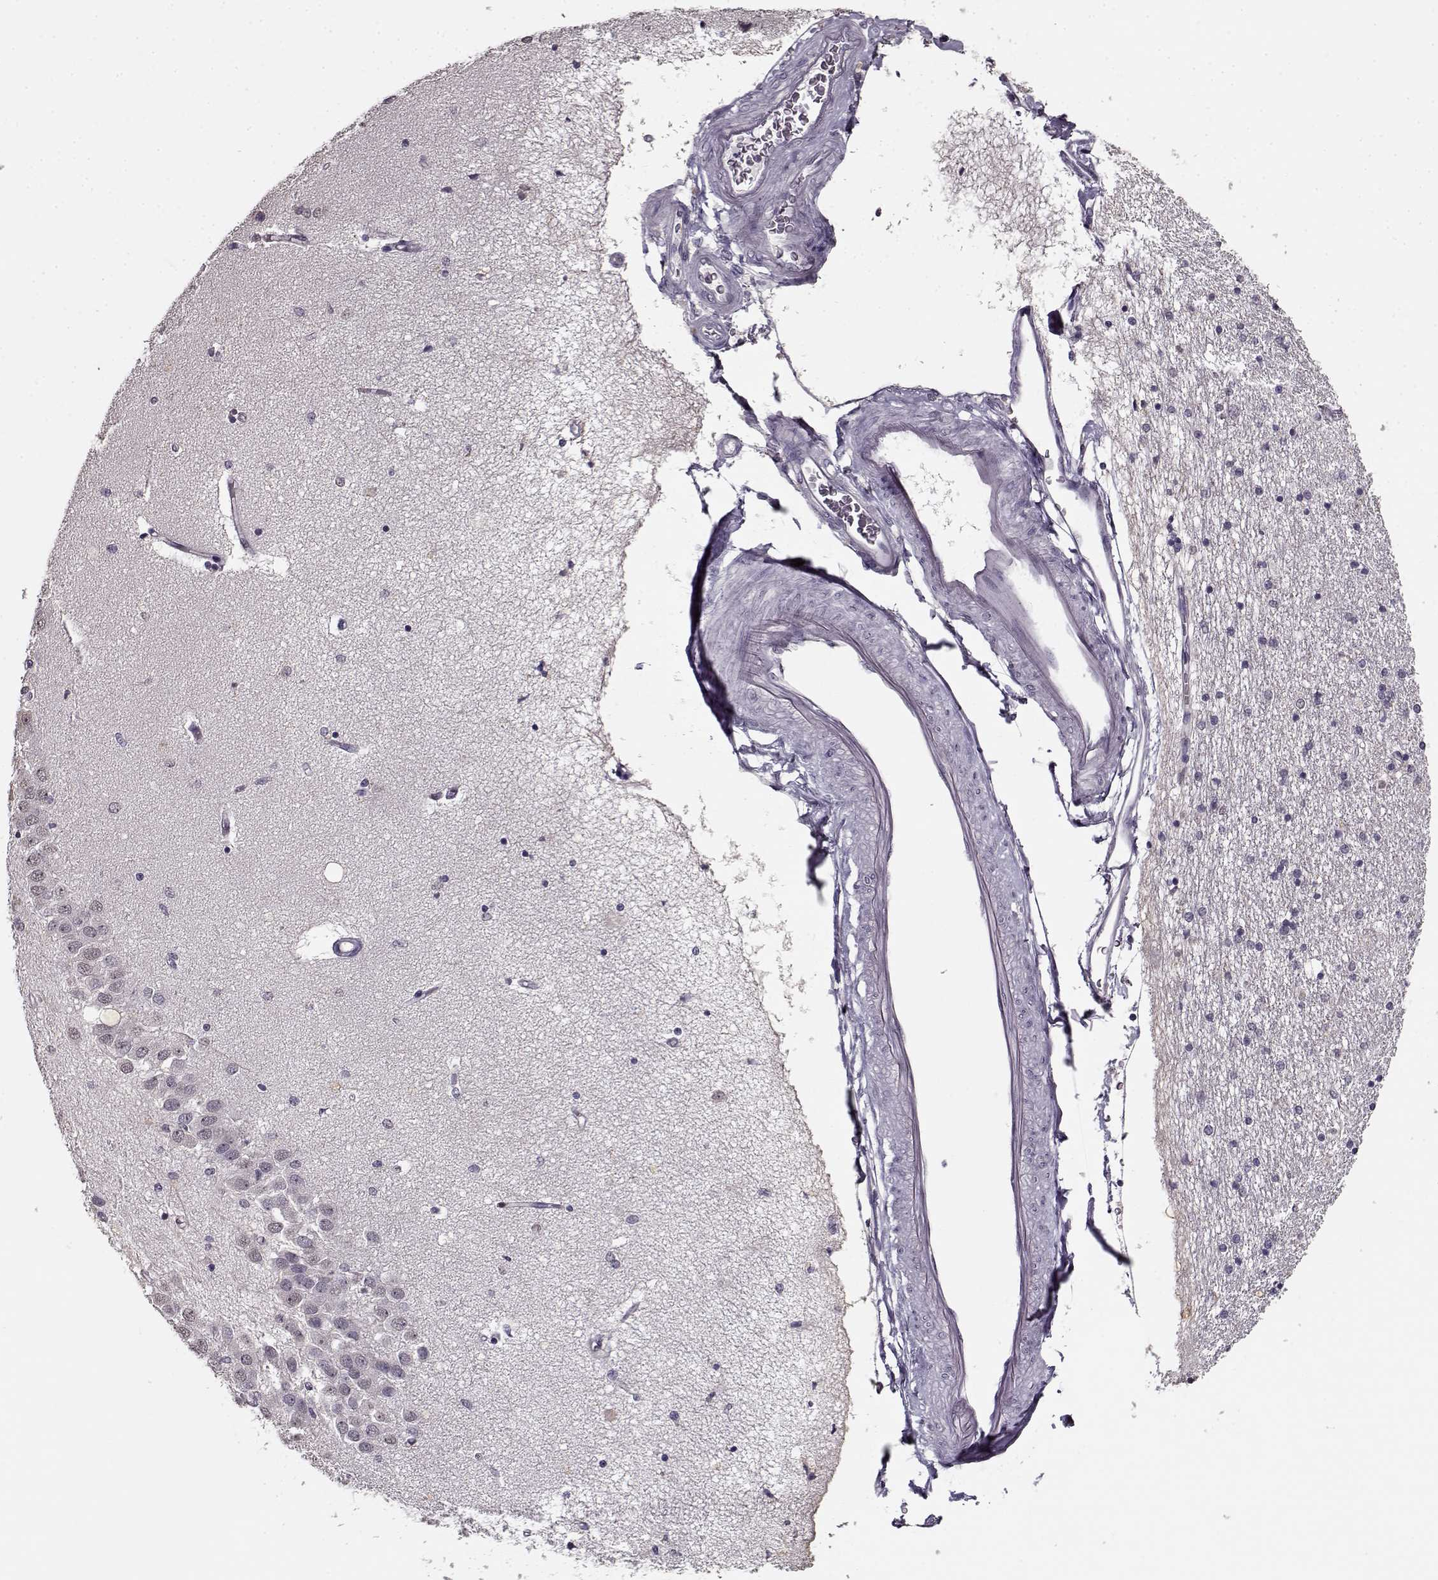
{"staining": {"intensity": "negative", "quantity": "none", "location": "none"}, "tissue": "hippocampus", "cell_type": "Glial cells", "image_type": "normal", "snomed": [{"axis": "morphology", "description": "Normal tissue, NOS"}, {"axis": "topography", "description": "Hippocampus"}], "caption": "IHC of normal hippocampus reveals no expression in glial cells. (DAB (3,3'-diaminobenzidine) IHC with hematoxylin counter stain).", "gene": "RP1L1", "patient": {"sex": "female", "age": 54}}